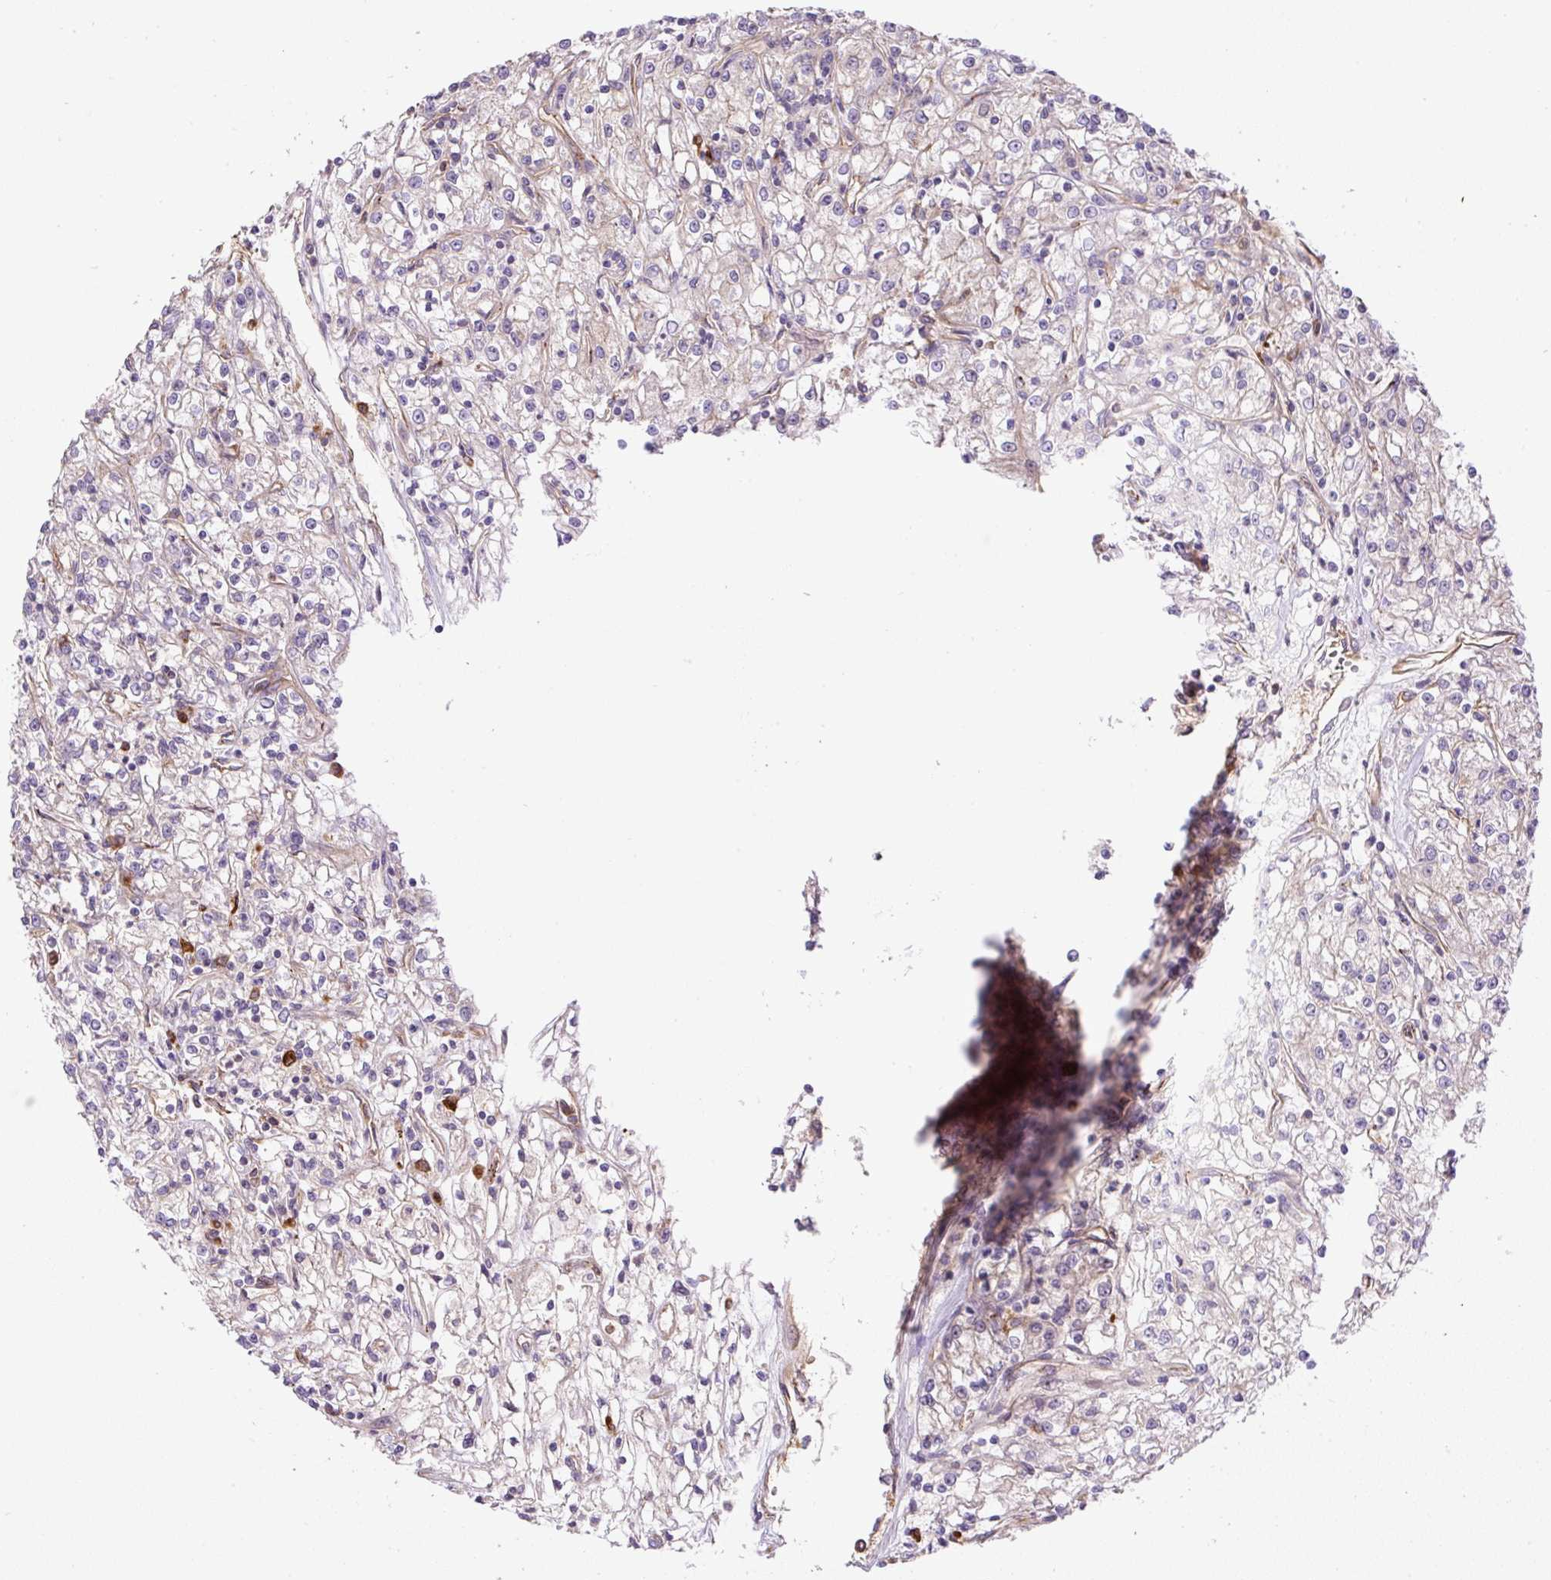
{"staining": {"intensity": "negative", "quantity": "none", "location": "none"}, "tissue": "renal cancer", "cell_type": "Tumor cells", "image_type": "cancer", "snomed": [{"axis": "morphology", "description": "Adenocarcinoma, NOS"}, {"axis": "topography", "description": "Kidney"}], "caption": "An immunohistochemistry photomicrograph of renal cancer is shown. There is no staining in tumor cells of renal cancer.", "gene": "B3GALT5", "patient": {"sex": "female", "age": 59}}